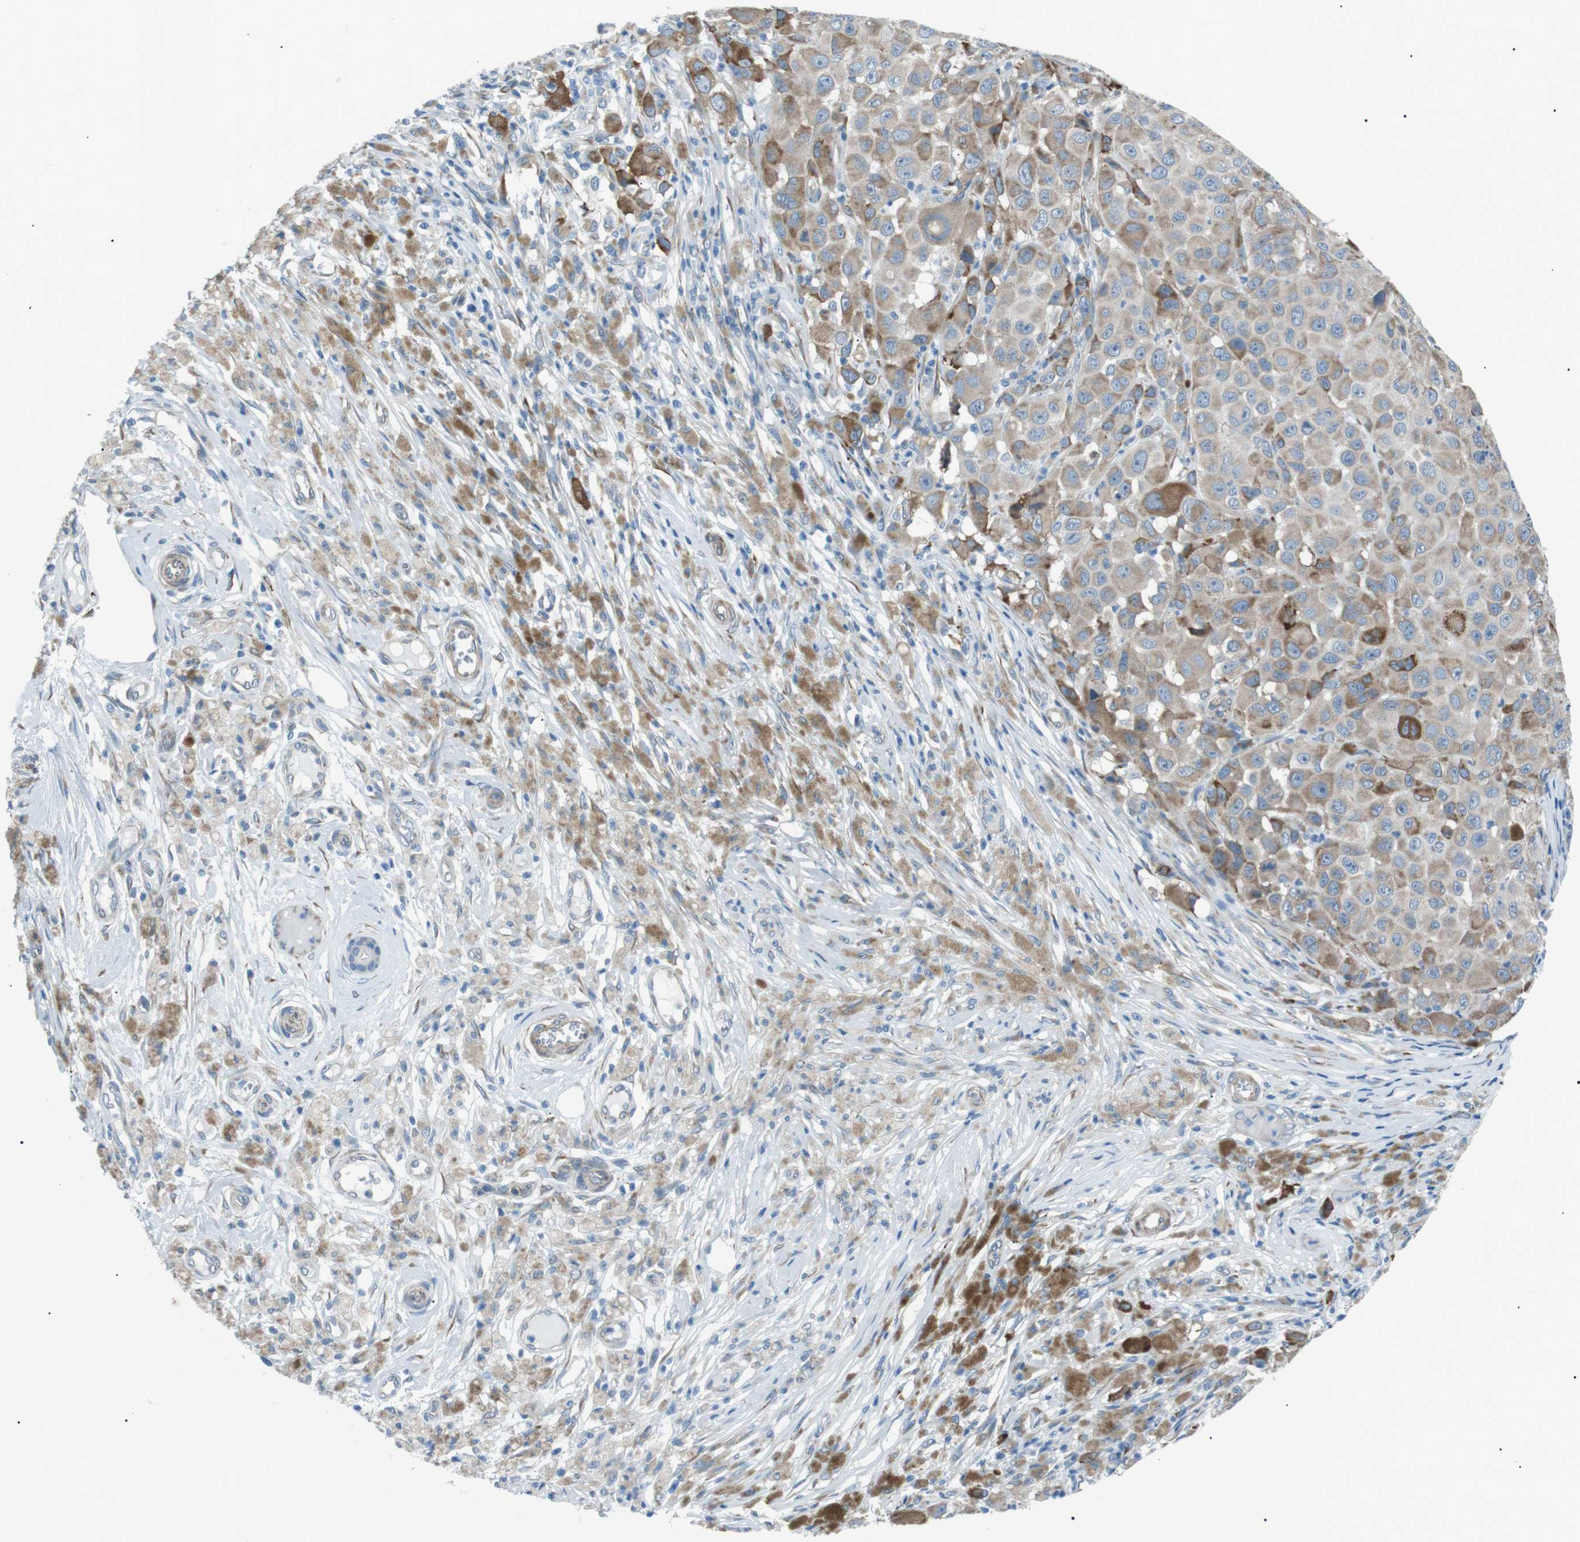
{"staining": {"intensity": "weak", "quantity": ">75%", "location": "cytoplasmic/membranous"}, "tissue": "melanoma", "cell_type": "Tumor cells", "image_type": "cancer", "snomed": [{"axis": "morphology", "description": "Malignant melanoma, NOS"}, {"axis": "topography", "description": "Skin"}], "caption": "Immunohistochemistry (IHC) (DAB (3,3'-diaminobenzidine)) staining of human melanoma reveals weak cytoplasmic/membranous protein expression in about >75% of tumor cells.", "gene": "MTARC2", "patient": {"sex": "male", "age": 96}}